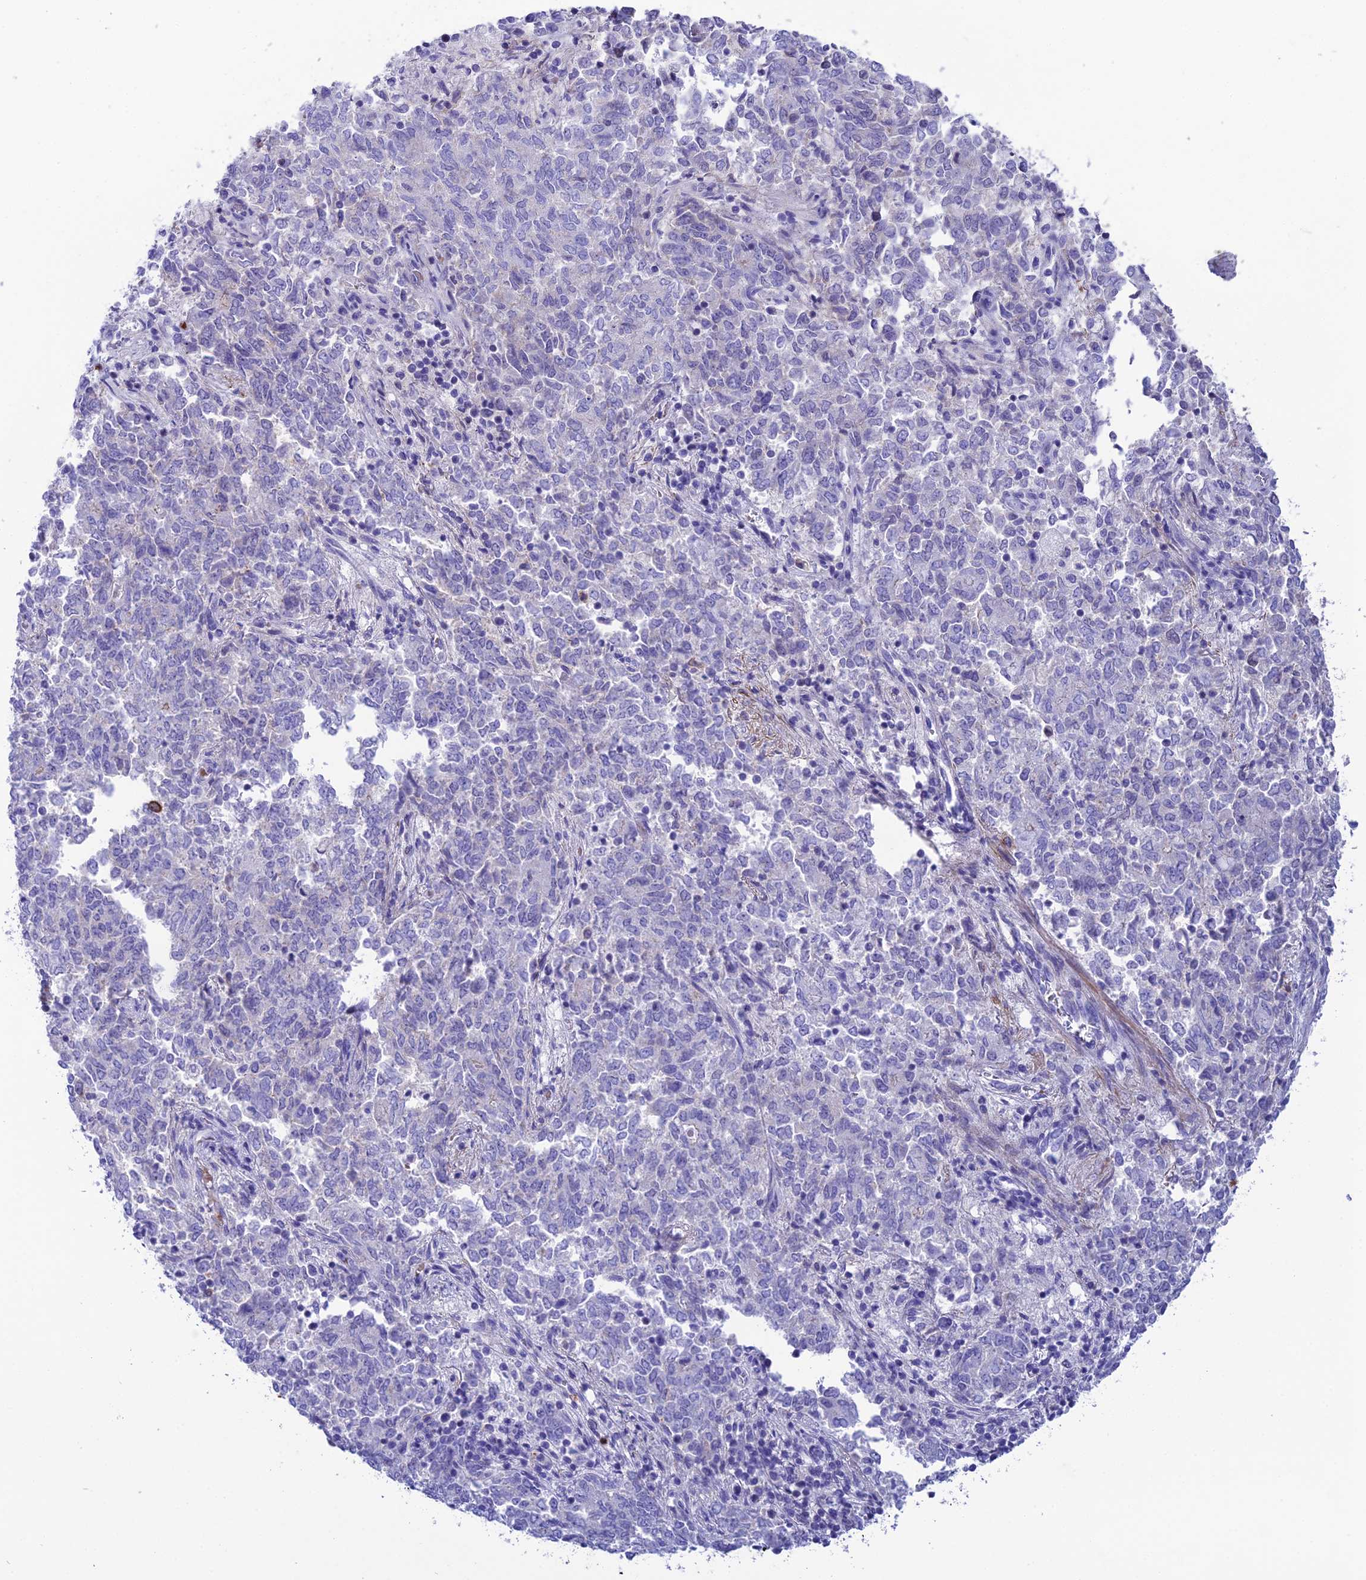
{"staining": {"intensity": "negative", "quantity": "none", "location": "none"}, "tissue": "endometrial cancer", "cell_type": "Tumor cells", "image_type": "cancer", "snomed": [{"axis": "morphology", "description": "Adenocarcinoma, NOS"}, {"axis": "topography", "description": "Endometrium"}], "caption": "An image of endometrial cancer stained for a protein reveals no brown staining in tumor cells.", "gene": "COL6A6", "patient": {"sex": "female", "age": 80}}